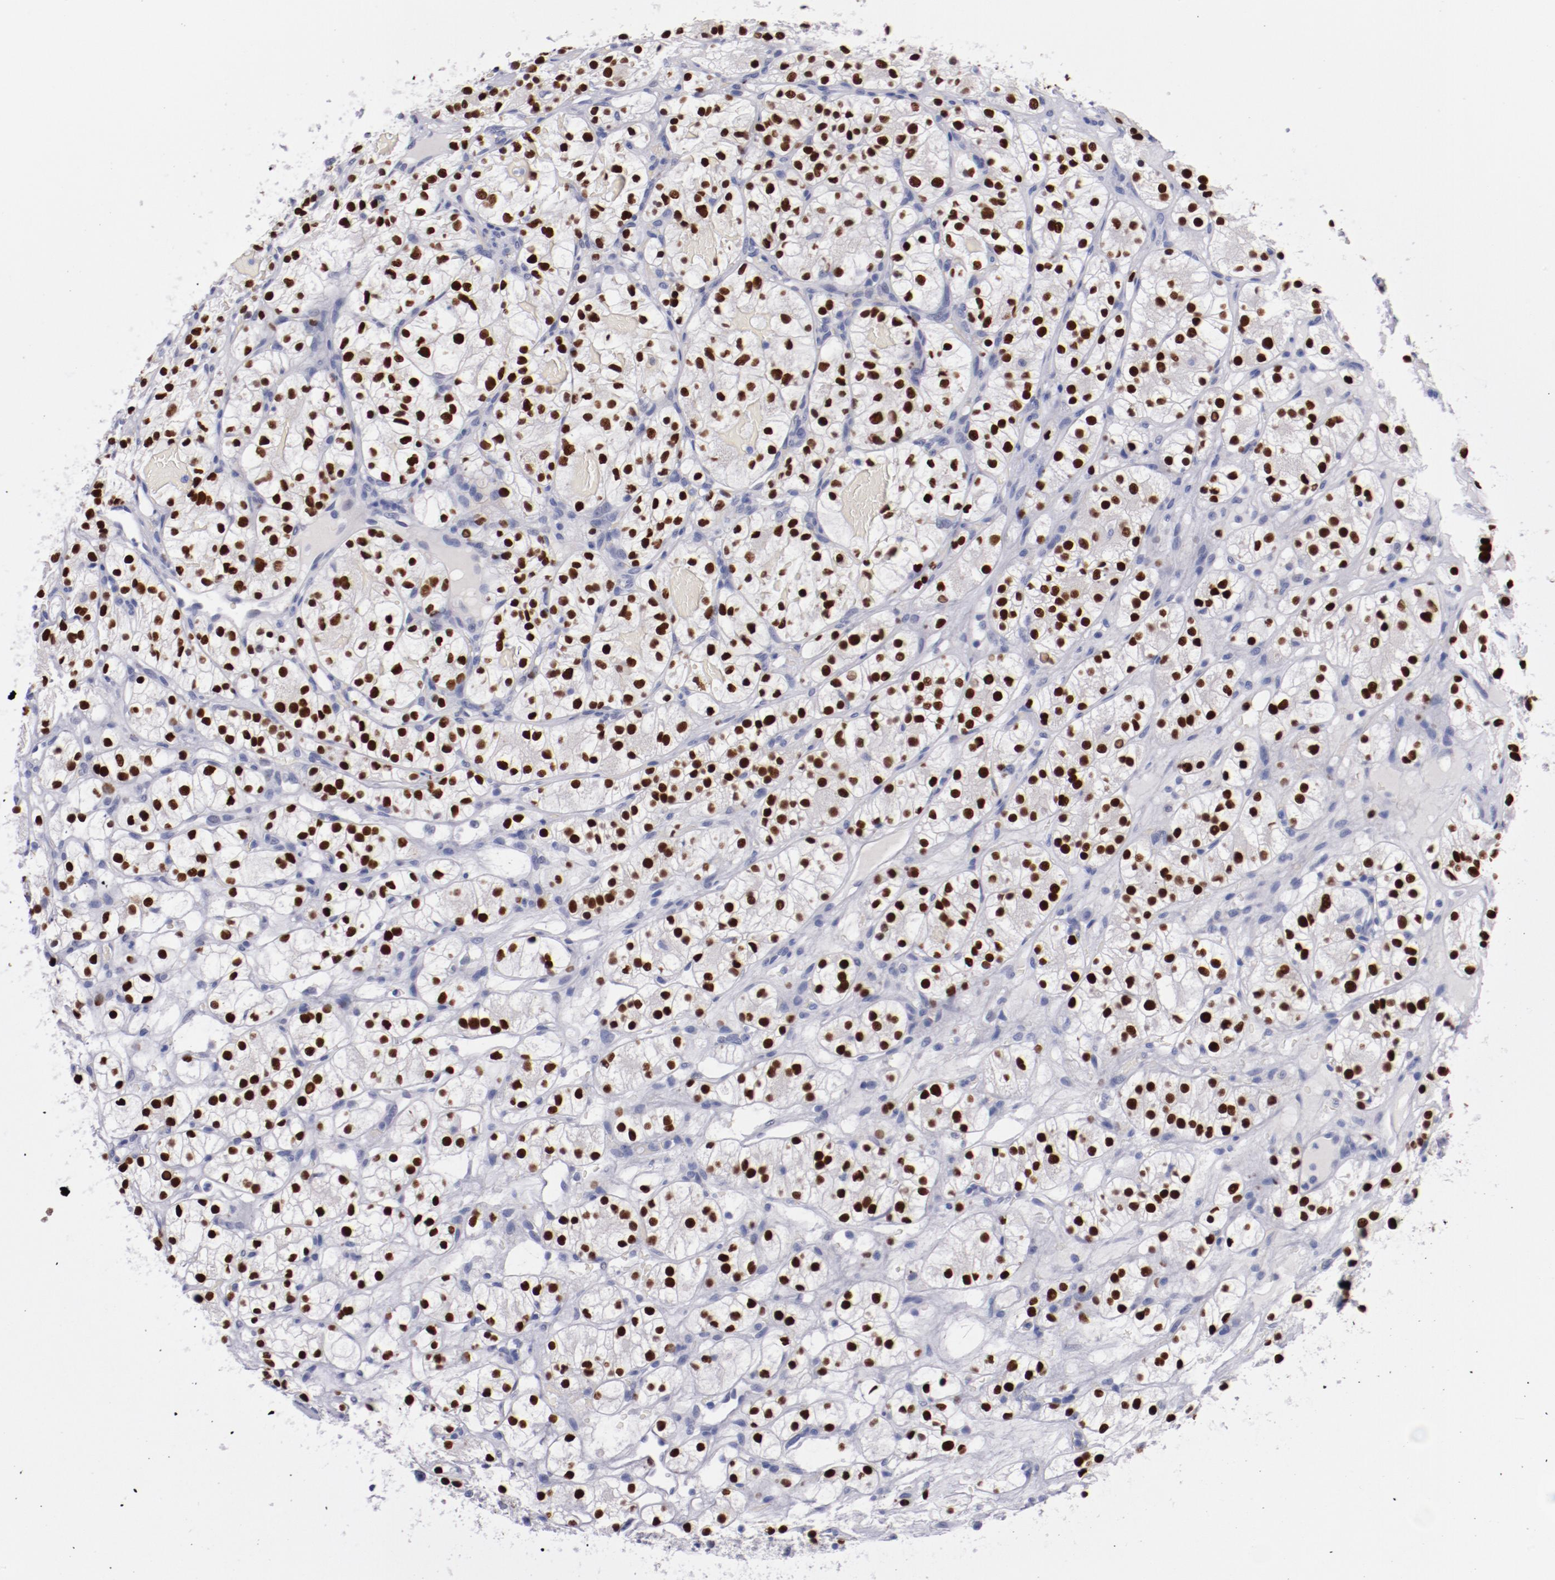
{"staining": {"intensity": "strong", "quantity": ">75%", "location": "nuclear"}, "tissue": "renal cancer", "cell_type": "Tumor cells", "image_type": "cancer", "snomed": [{"axis": "morphology", "description": "Adenocarcinoma, NOS"}, {"axis": "topography", "description": "Kidney"}], "caption": "Immunohistochemistry micrograph of neoplastic tissue: human renal cancer (adenocarcinoma) stained using IHC displays high levels of strong protein expression localized specifically in the nuclear of tumor cells, appearing as a nuclear brown color.", "gene": "HNF1B", "patient": {"sex": "female", "age": 60}}